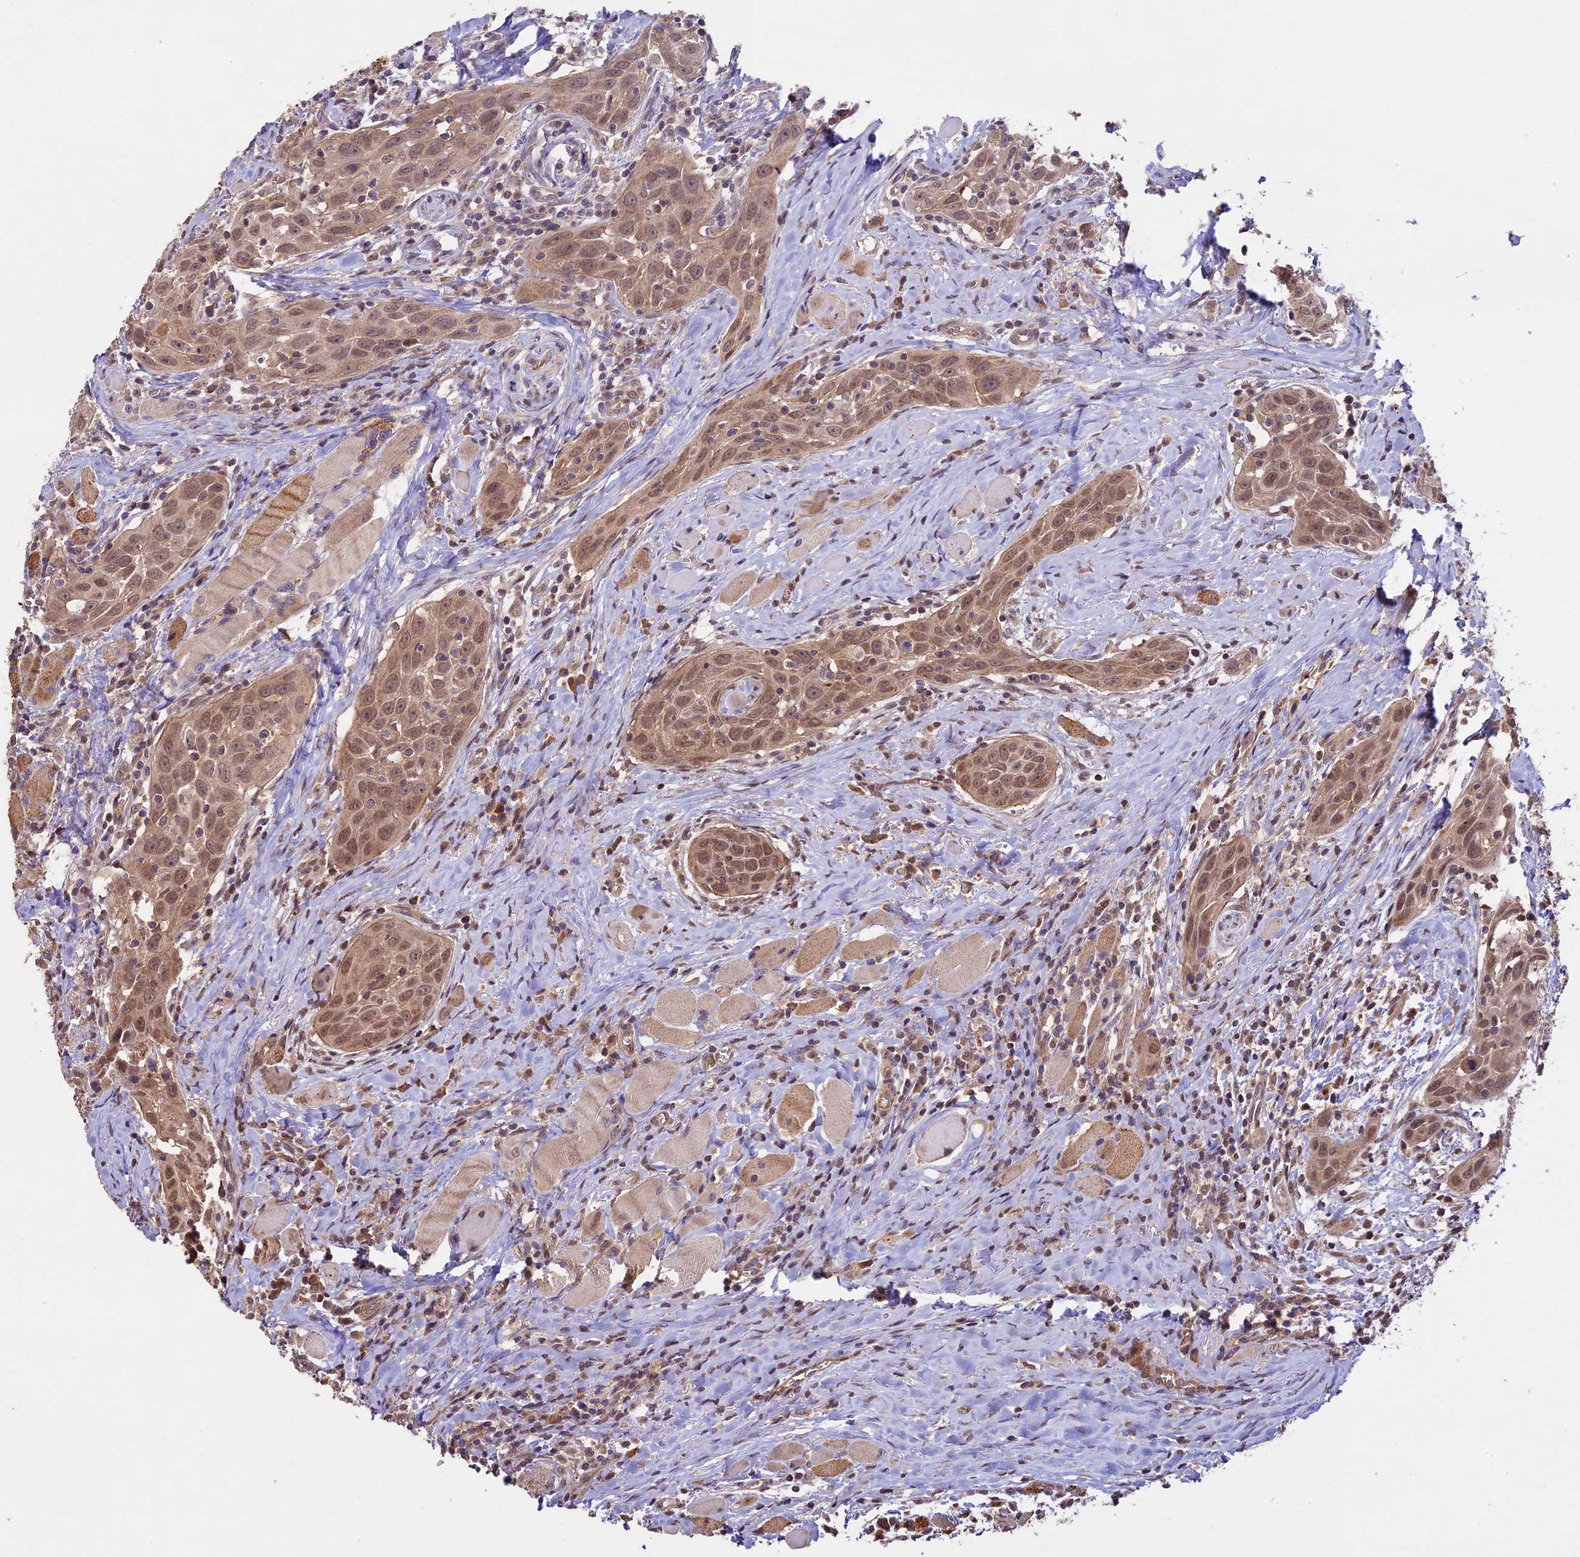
{"staining": {"intensity": "moderate", "quantity": ">75%", "location": "cytoplasmic/membranous,nuclear"}, "tissue": "head and neck cancer", "cell_type": "Tumor cells", "image_type": "cancer", "snomed": [{"axis": "morphology", "description": "Squamous cell carcinoma, NOS"}, {"axis": "topography", "description": "Oral tissue"}, {"axis": "topography", "description": "Head-Neck"}], "caption": "Head and neck cancer (squamous cell carcinoma) tissue demonstrates moderate cytoplasmic/membranous and nuclear staining in about >75% of tumor cells, visualized by immunohistochemistry.", "gene": "BCAS4", "patient": {"sex": "female", "age": 50}}